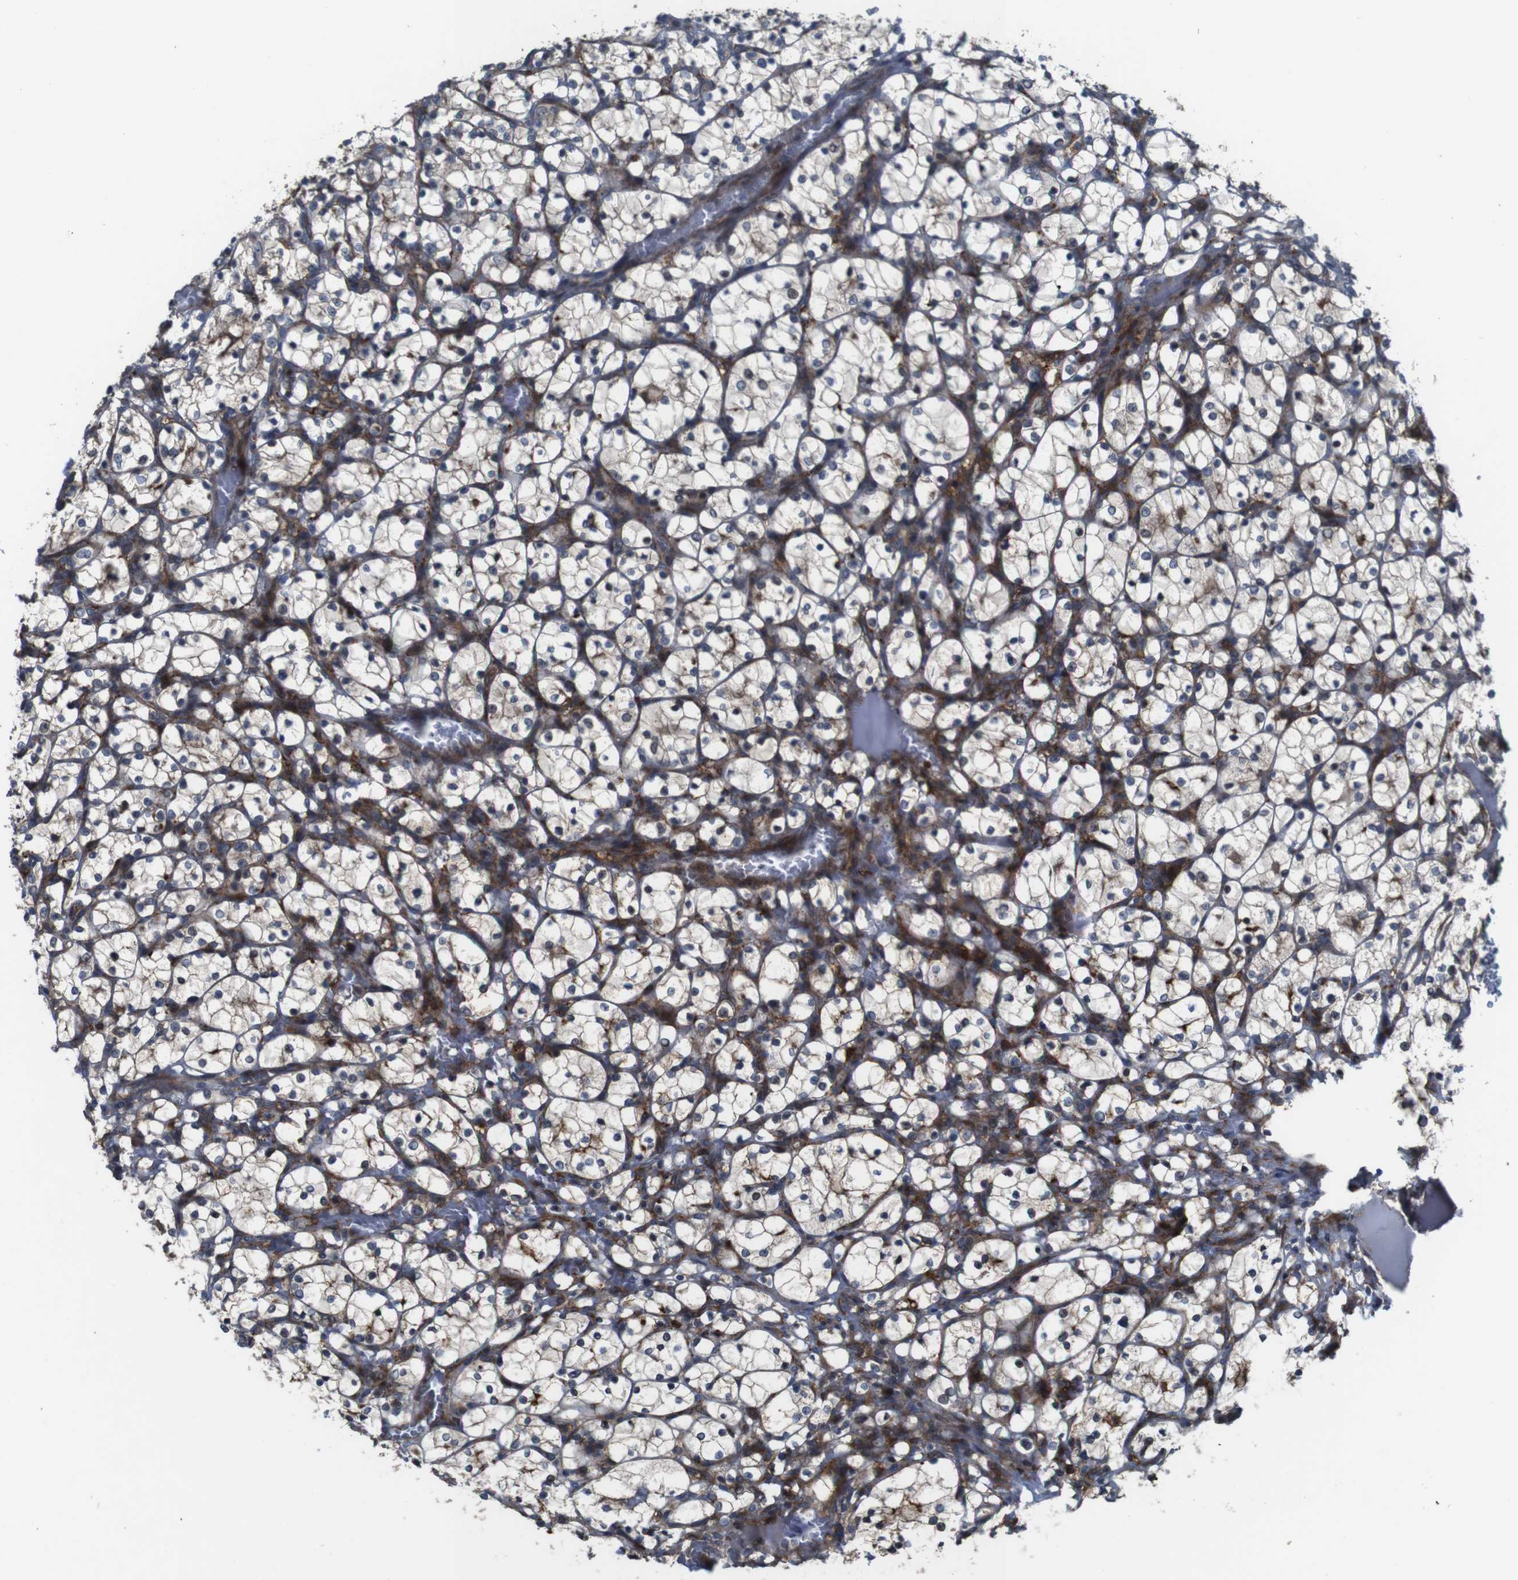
{"staining": {"intensity": "moderate", "quantity": ">75%", "location": "cytoplasmic/membranous"}, "tissue": "renal cancer", "cell_type": "Tumor cells", "image_type": "cancer", "snomed": [{"axis": "morphology", "description": "Adenocarcinoma, NOS"}, {"axis": "topography", "description": "Kidney"}], "caption": "Immunohistochemical staining of renal cancer displays medium levels of moderate cytoplasmic/membranous positivity in approximately >75% of tumor cells. The protein is shown in brown color, while the nuclei are stained blue.", "gene": "PCOLCE2", "patient": {"sex": "female", "age": 69}}